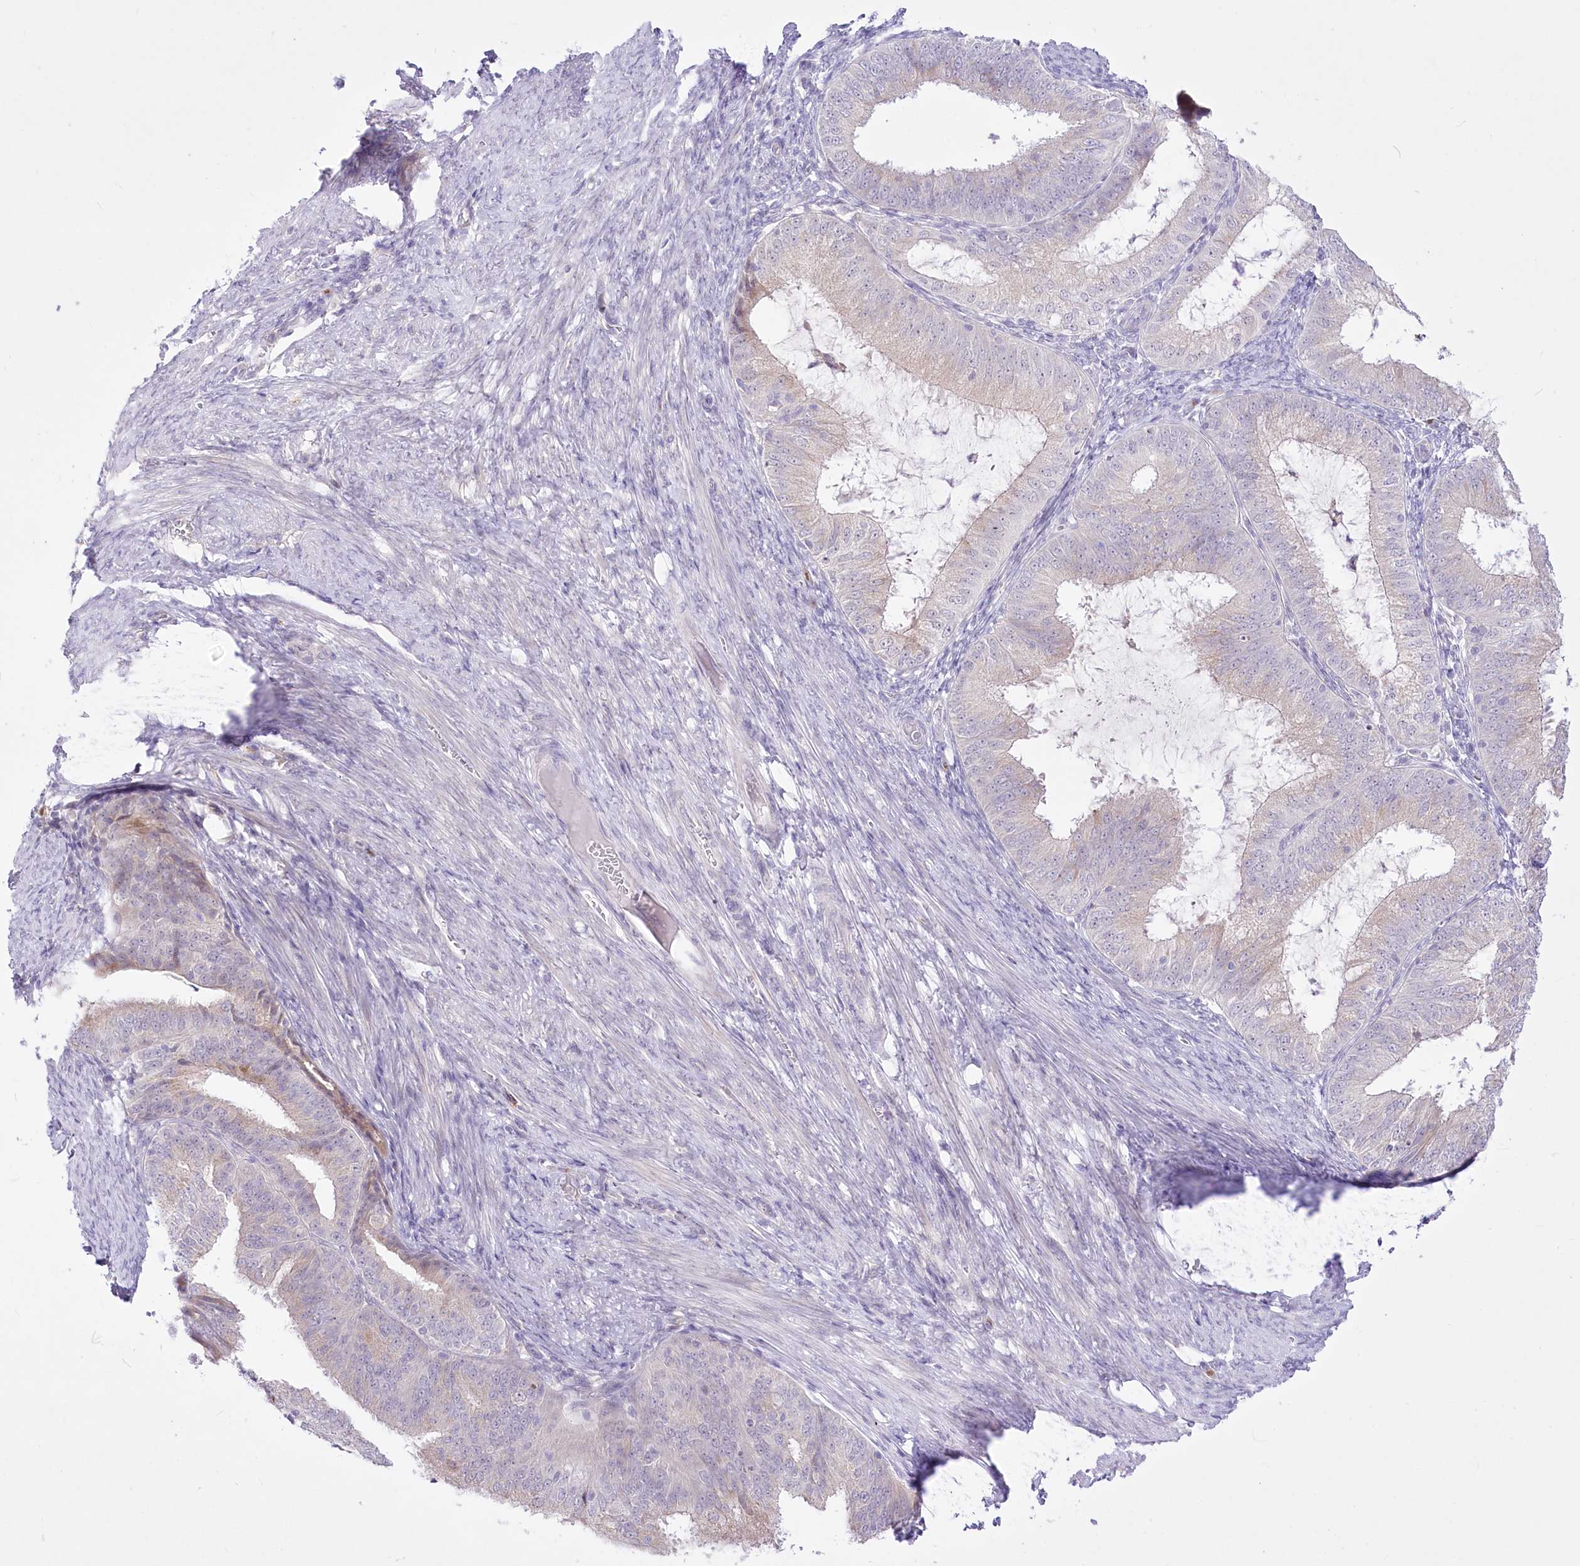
{"staining": {"intensity": "negative", "quantity": "none", "location": "none"}, "tissue": "endometrial cancer", "cell_type": "Tumor cells", "image_type": "cancer", "snomed": [{"axis": "morphology", "description": "Adenocarcinoma, NOS"}, {"axis": "topography", "description": "Endometrium"}], "caption": "Tumor cells show no significant expression in adenocarcinoma (endometrial).", "gene": "BEND7", "patient": {"sex": "female", "age": 51}}